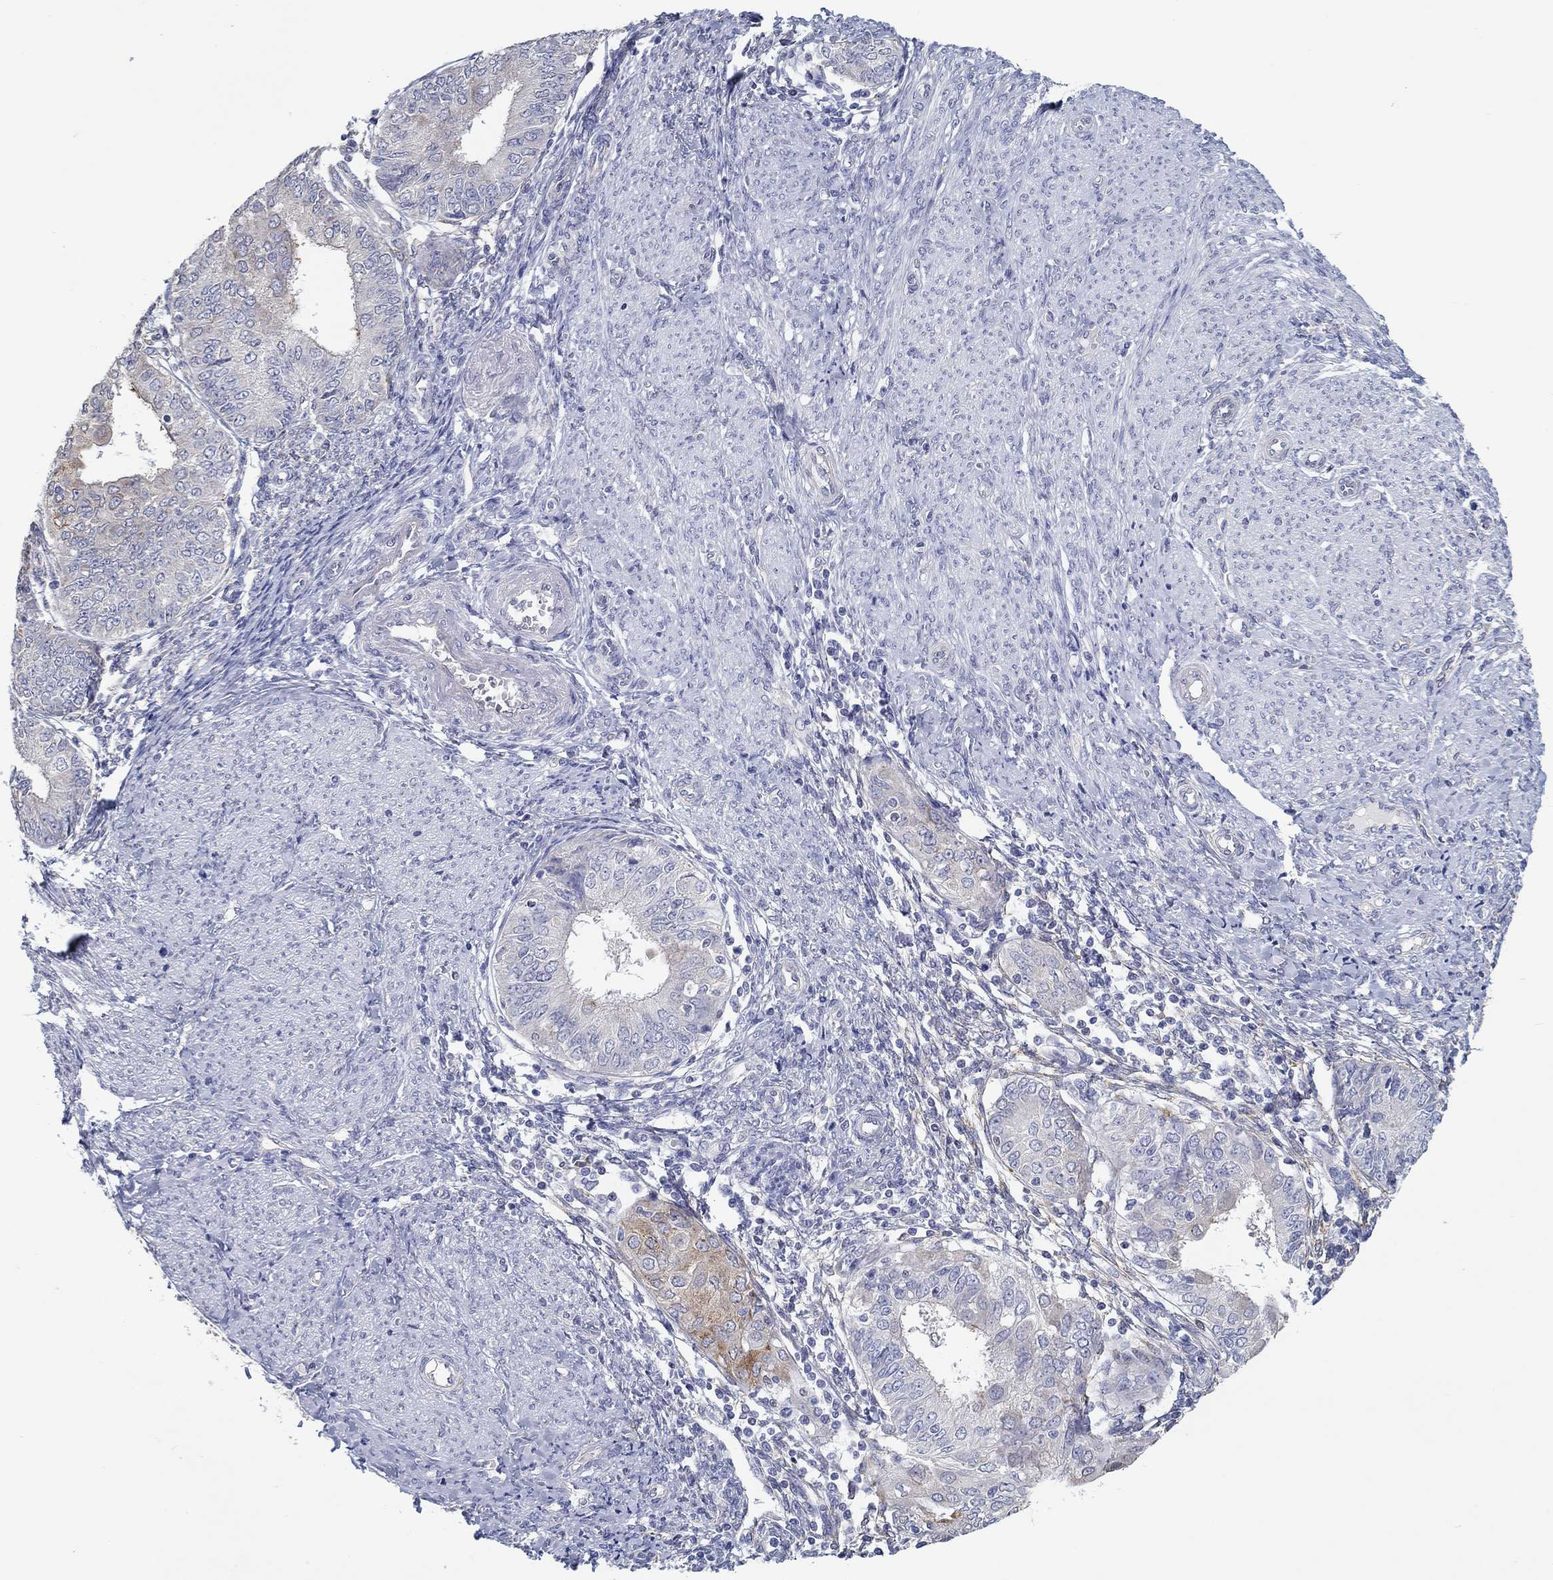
{"staining": {"intensity": "moderate", "quantity": "<25%", "location": "cytoplasmic/membranous"}, "tissue": "endometrial cancer", "cell_type": "Tumor cells", "image_type": "cancer", "snomed": [{"axis": "morphology", "description": "Adenocarcinoma, NOS"}, {"axis": "topography", "description": "Endometrium"}], "caption": "Immunohistochemical staining of human endometrial adenocarcinoma demonstrates moderate cytoplasmic/membranous protein positivity in approximately <25% of tumor cells. (Stains: DAB (3,3'-diaminobenzidine) in brown, nuclei in blue, Microscopy: brightfield microscopy at high magnification).", "gene": "ERMP1", "patient": {"sex": "female", "age": 68}}